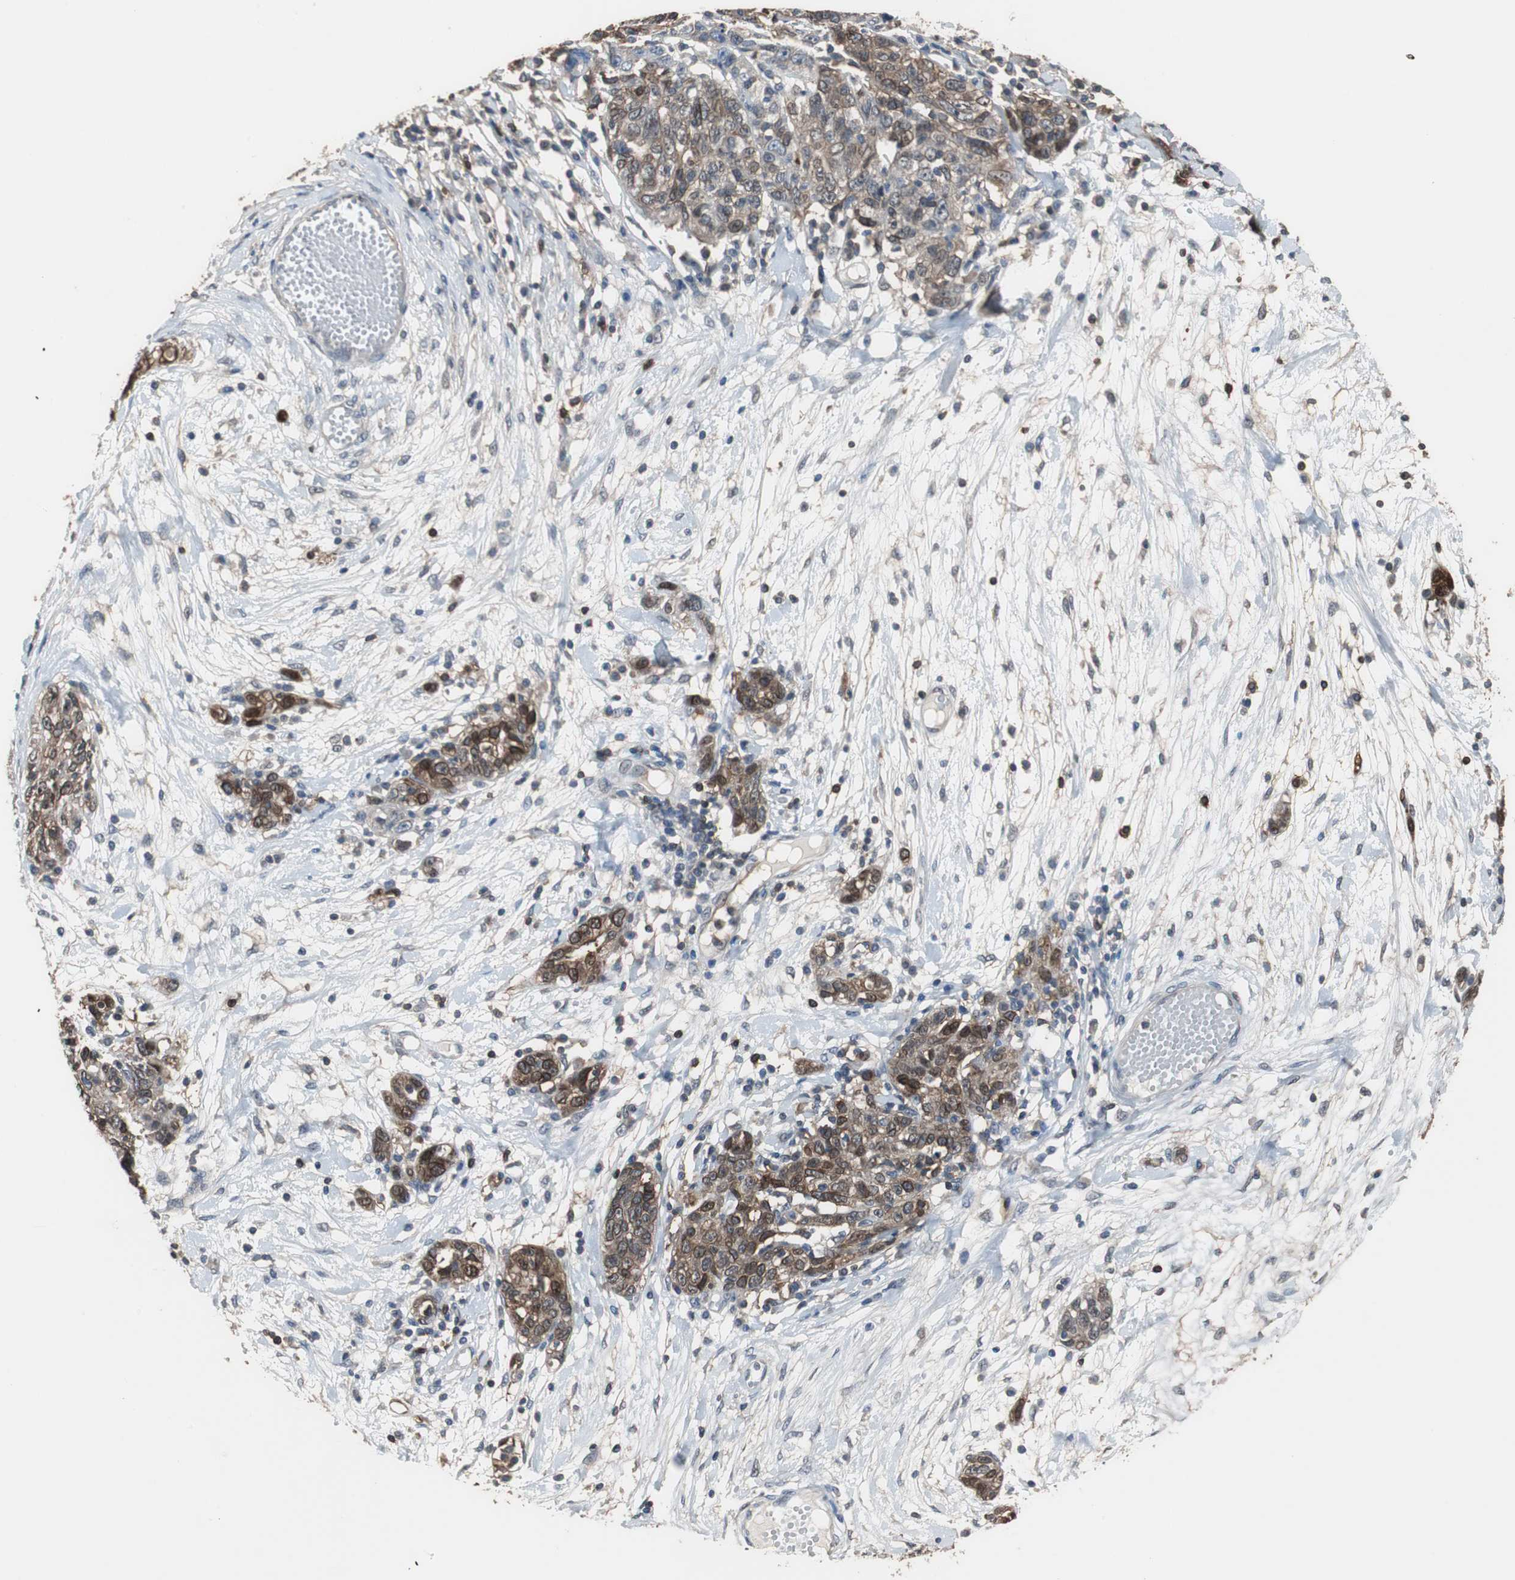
{"staining": {"intensity": "moderate", "quantity": "25%-75%", "location": "cytoplasmic/membranous"}, "tissue": "ovarian cancer", "cell_type": "Tumor cells", "image_type": "cancer", "snomed": [{"axis": "morphology", "description": "Cystadenocarcinoma, serous, NOS"}, {"axis": "topography", "description": "Ovary"}], "caption": "The photomicrograph displays staining of ovarian cancer, revealing moderate cytoplasmic/membranous protein staining (brown color) within tumor cells.", "gene": "ANXA4", "patient": {"sex": "female", "age": 71}}